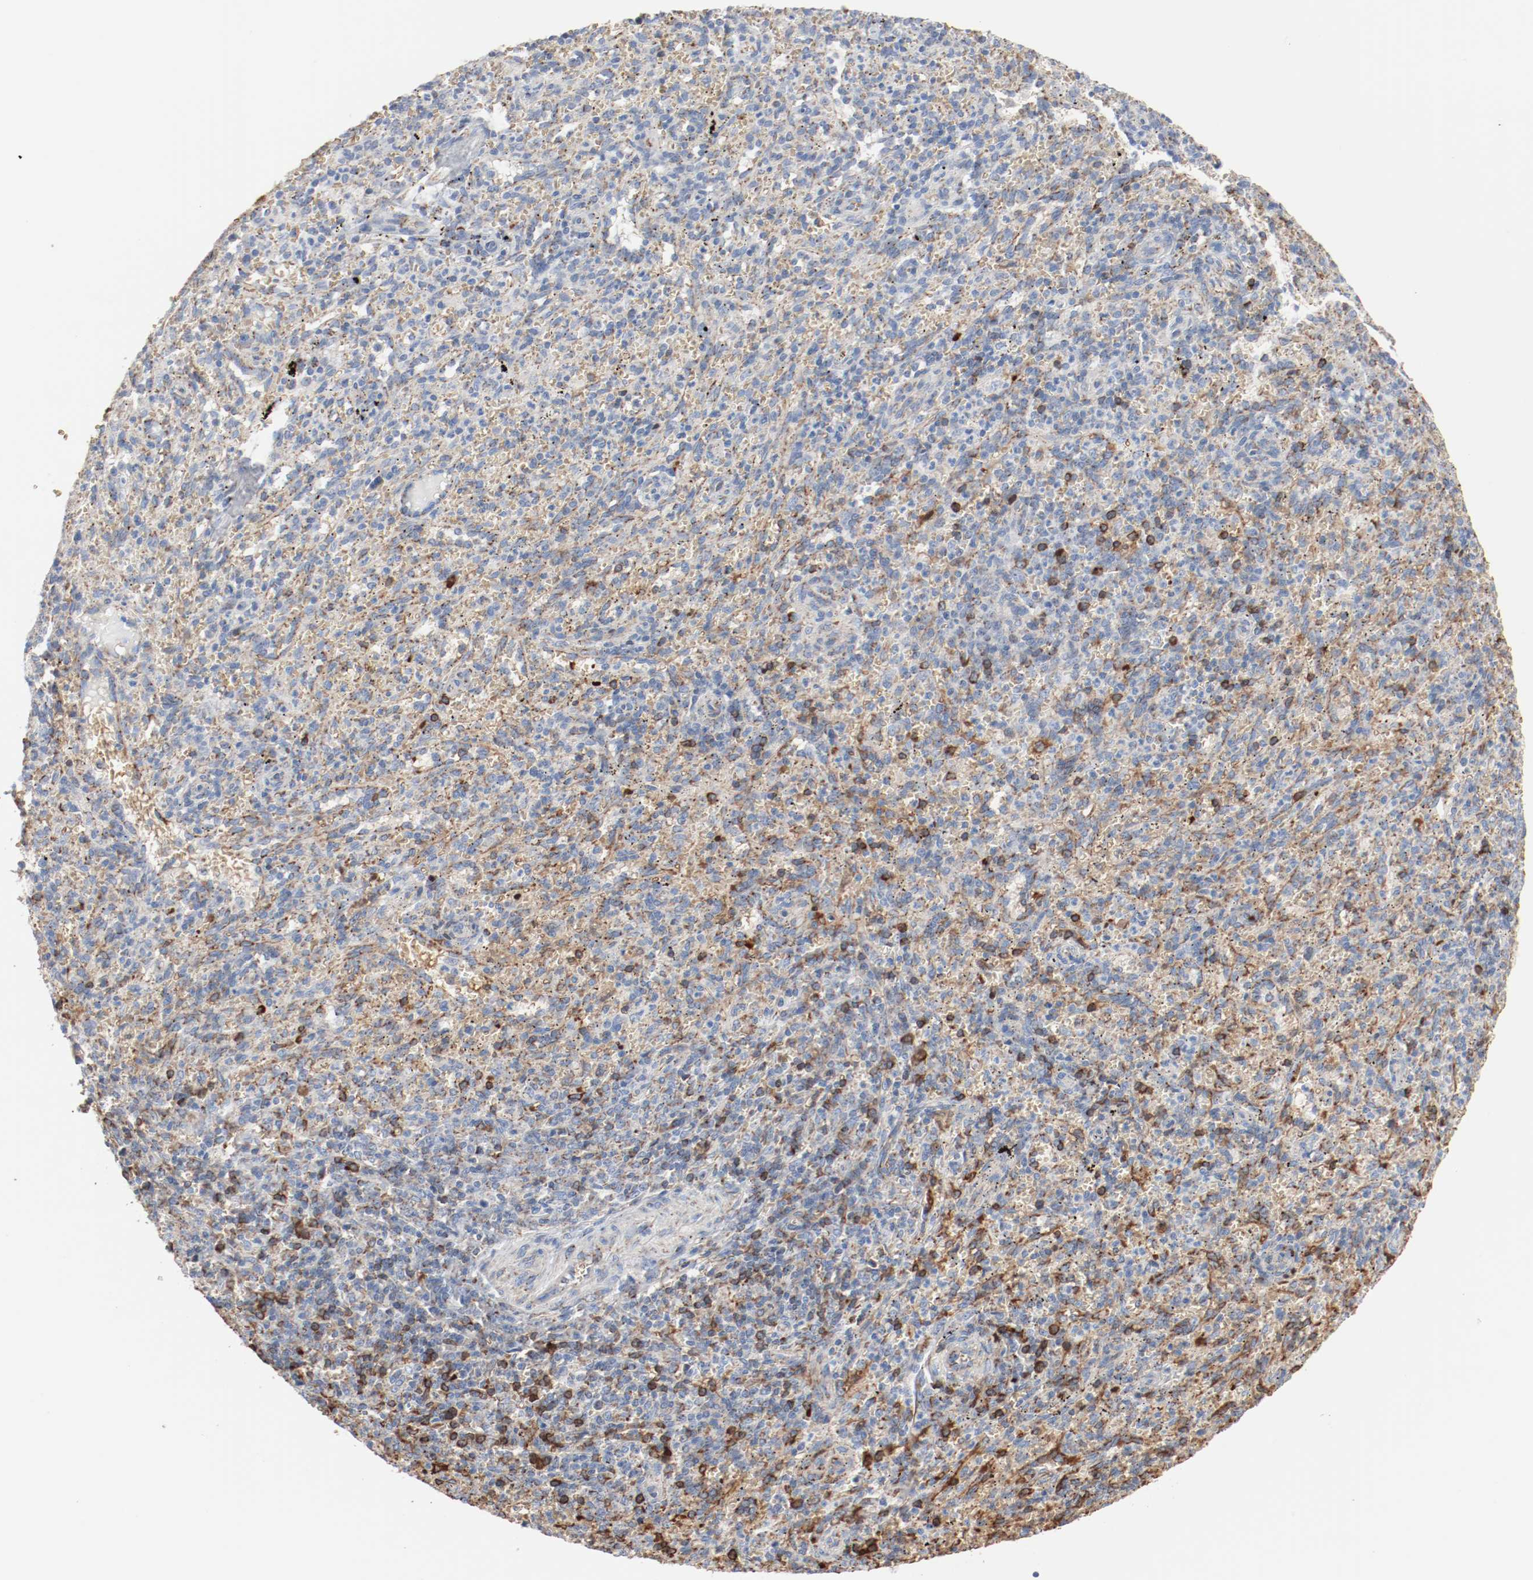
{"staining": {"intensity": "strong", "quantity": "25%-75%", "location": "cytoplasmic/membranous"}, "tissue": "spleen", "cell_type": "Cells in red pulp", "image_type": "normal", "snomed": [{"axis": "morphology", "description": "Normal tissue, NOS"}, {"axis": "topography", "description": "Spleen"}], "caption": "Cells in red pulp demonstrate high levels of strong cytoplasmic/membranous positivity in about 25%-75% of cells in unremarkable human spleen.", "gene": "NDUFB8", "patient": {"sex": "female", "age": 10}}